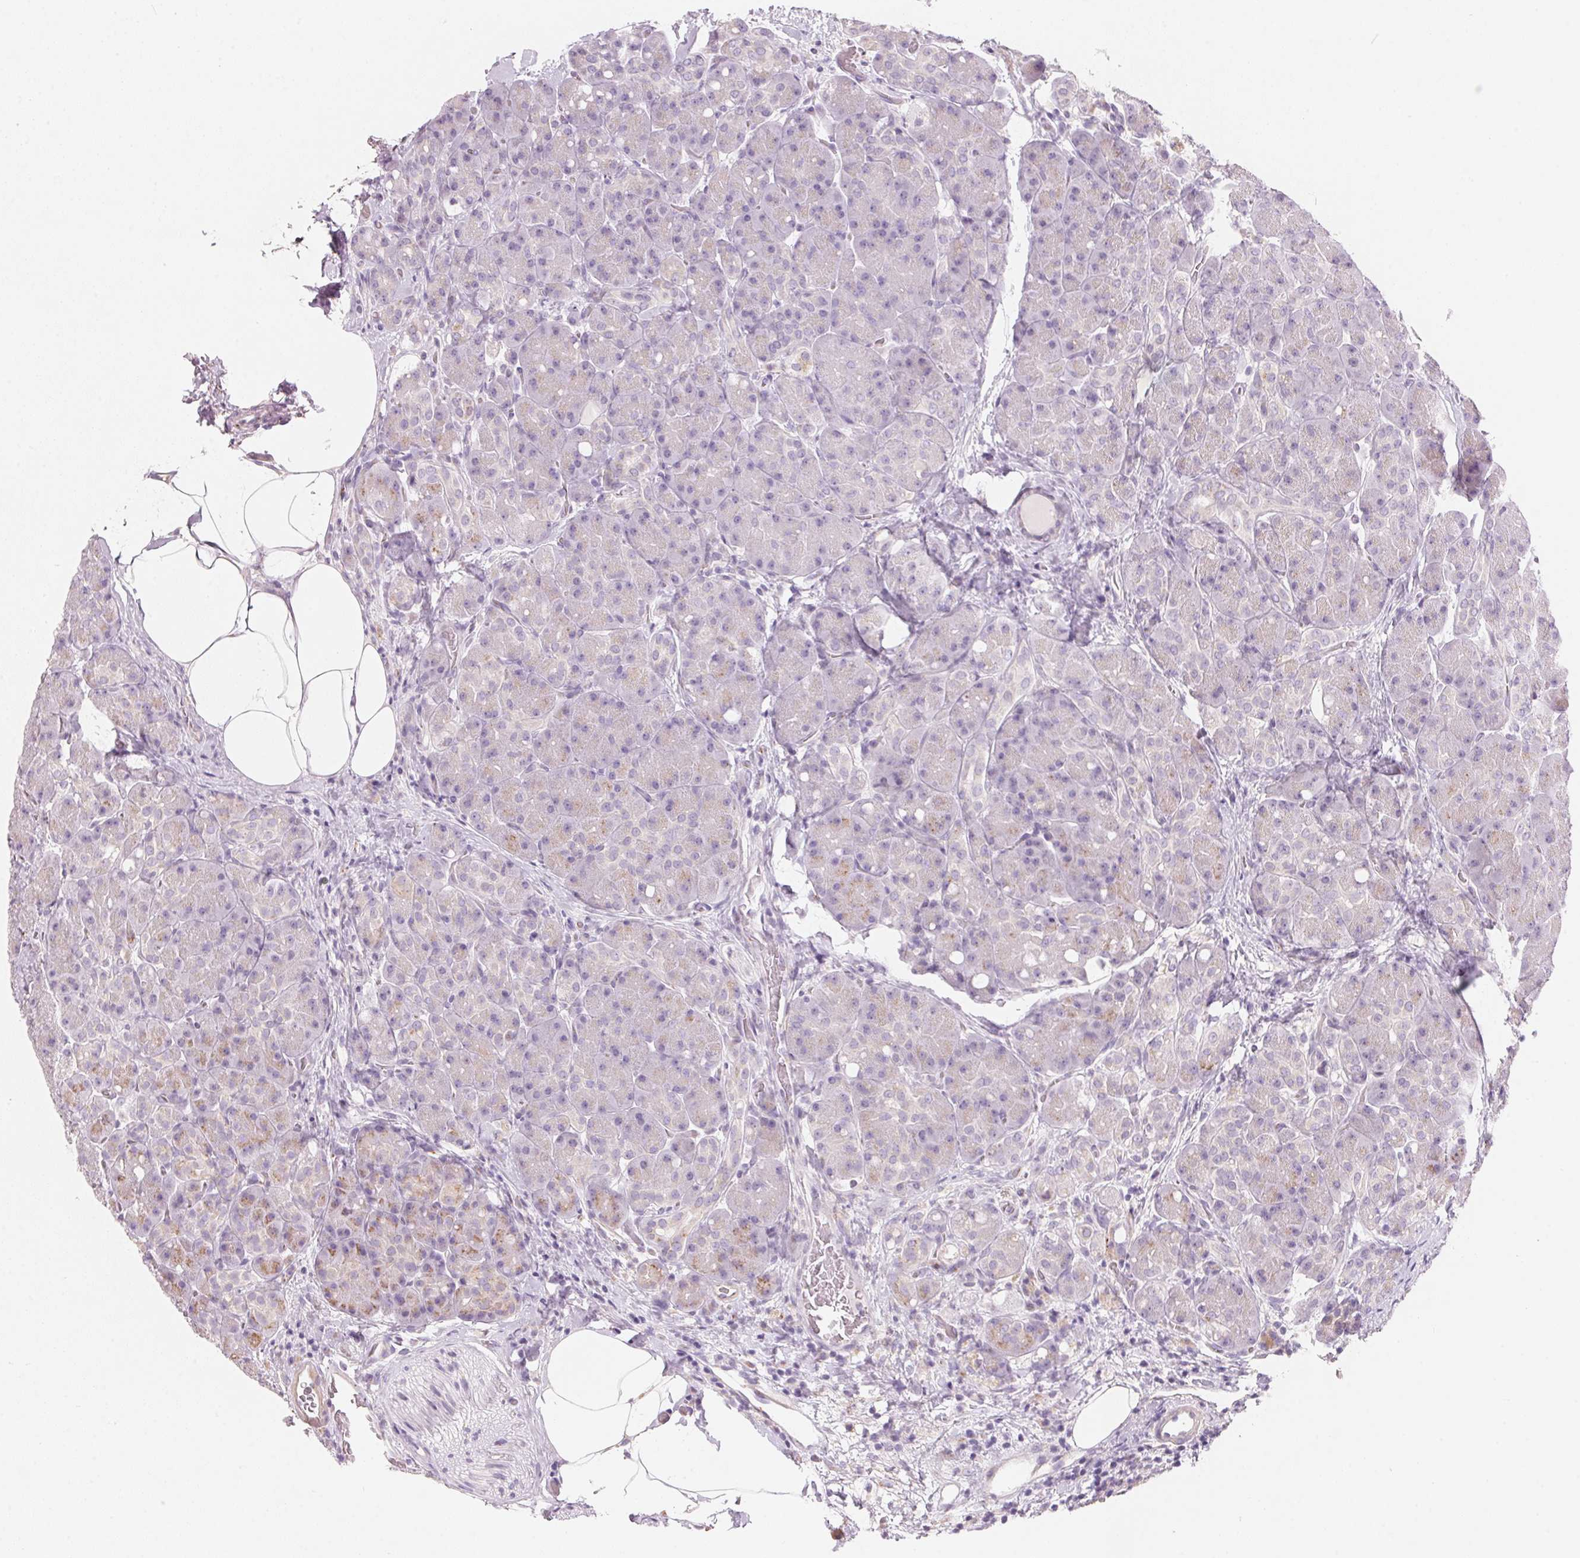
{"staining": {"intensity": "weak", "quantity": "<25%", "location": "cytoplasmic/membranous"}, "tissue": "pancreas", "cell_type": "Exocrine glandular cells", "image_type": "normal", "snomed": [{"axis": "morphology", "description": "Normal tissue, NOS"}, {"axis": "topography", "description": "Pancreas"}], "caption": "This is an IHC micrograph of normal pancreas. There is no staining in exocrine glandular cells.", "gene": "DRAM2", "patient": {"sex": "male", "age": 55}}